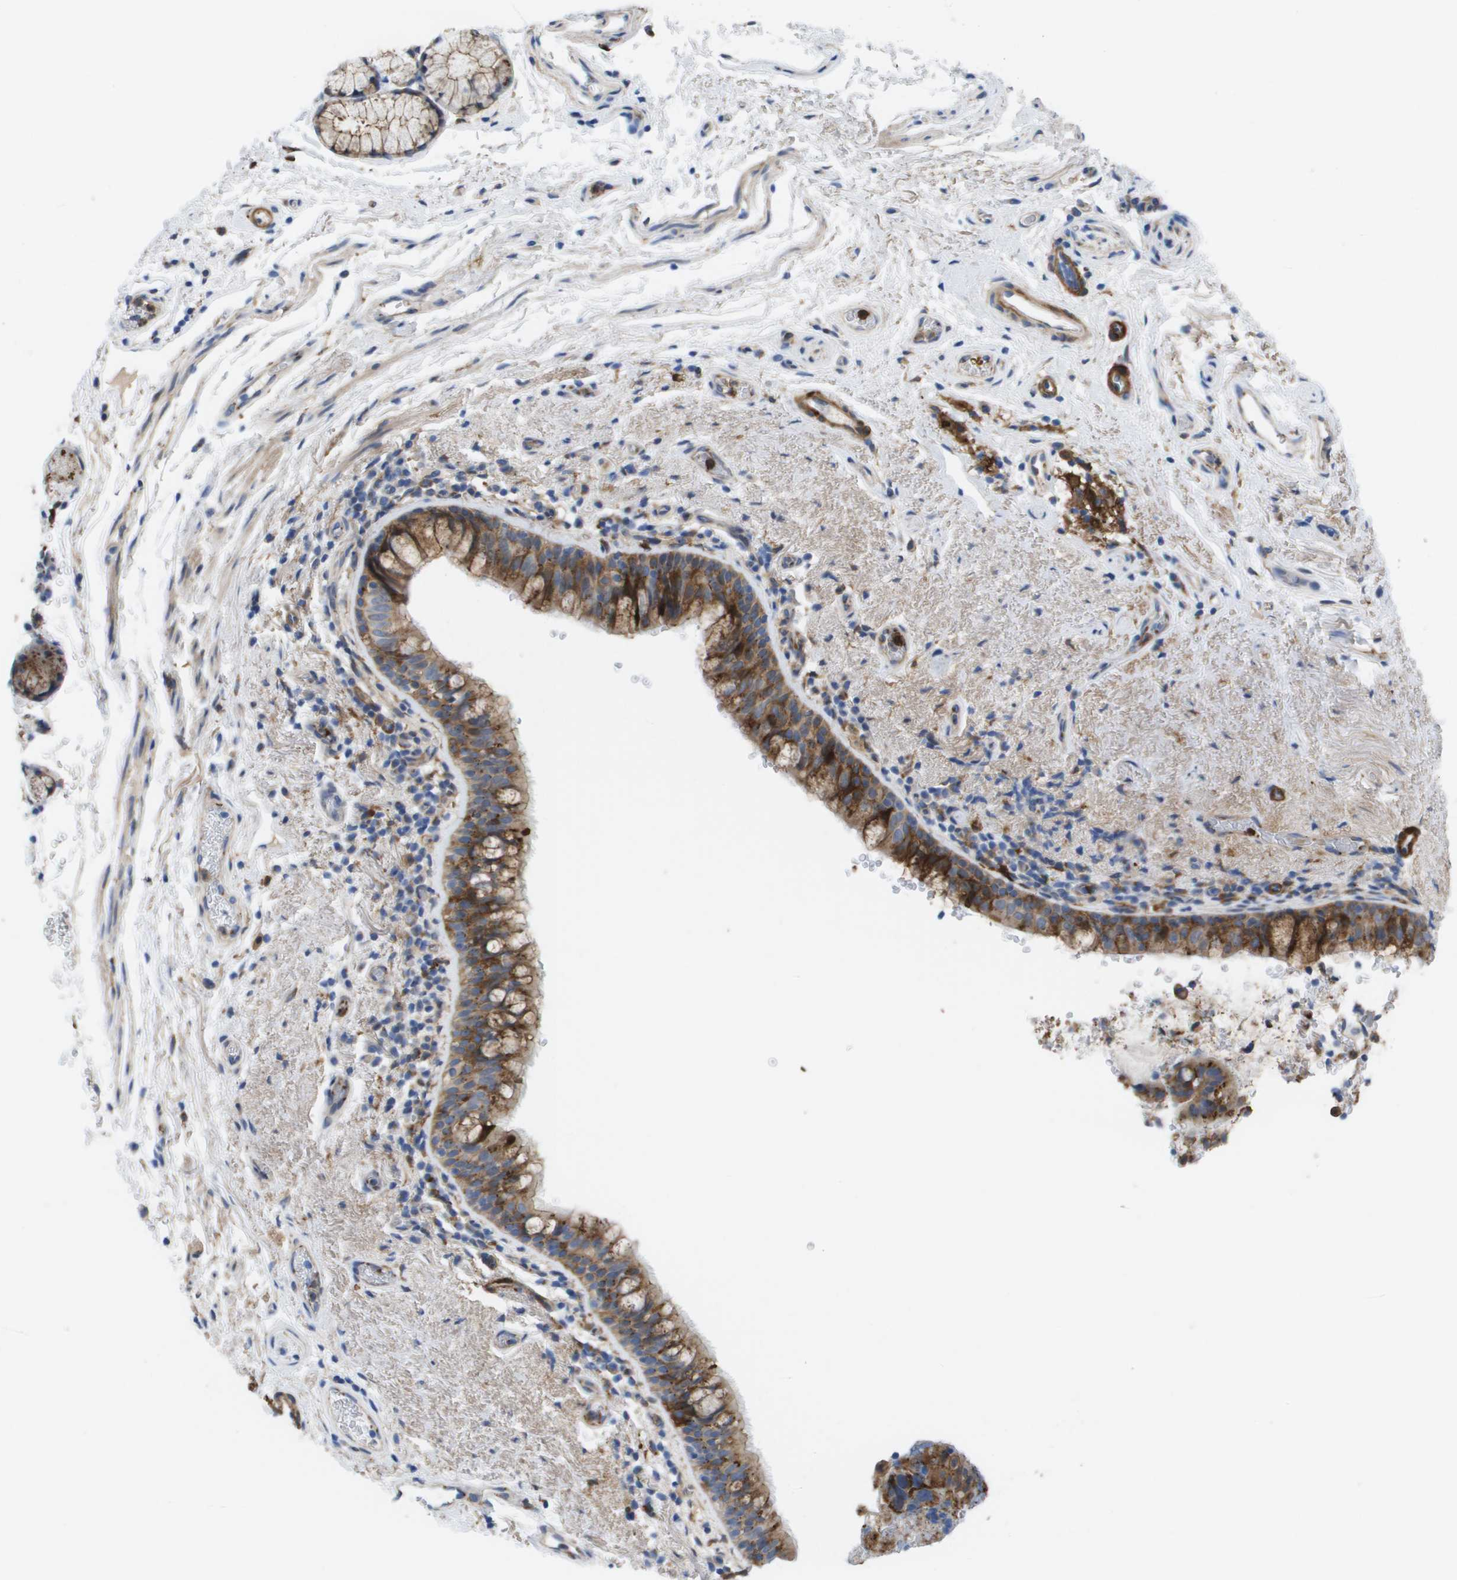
{"staining": {"intensity": "moderate", "quantity": ">75%", "location": "cytoplasmic/membranous"}, "tissue": "bronchus", "cell_type": "Respiratory epithelial cells", "image_type": "normal", "snomed": [{"axis": "morphology", "description": "Normal tissue, NOS"}, {"axis": "morphology", "description": "Inflammation, NOS"}, {"axis": "topography", "description": "Cartilage tissue"}, {"axis": "topography", "description": "Bronchus"}], "caption": "Bronchus stained with DAB (3,3'-diaminobenzidine) immunohistochemistry shows medium levels of moderate cytoplasmic/membranous expression in approximately >75% of respiratory epithelial cells.", "gene": "SLC37A2", "patient": {"sex": "male", "age": 77}}